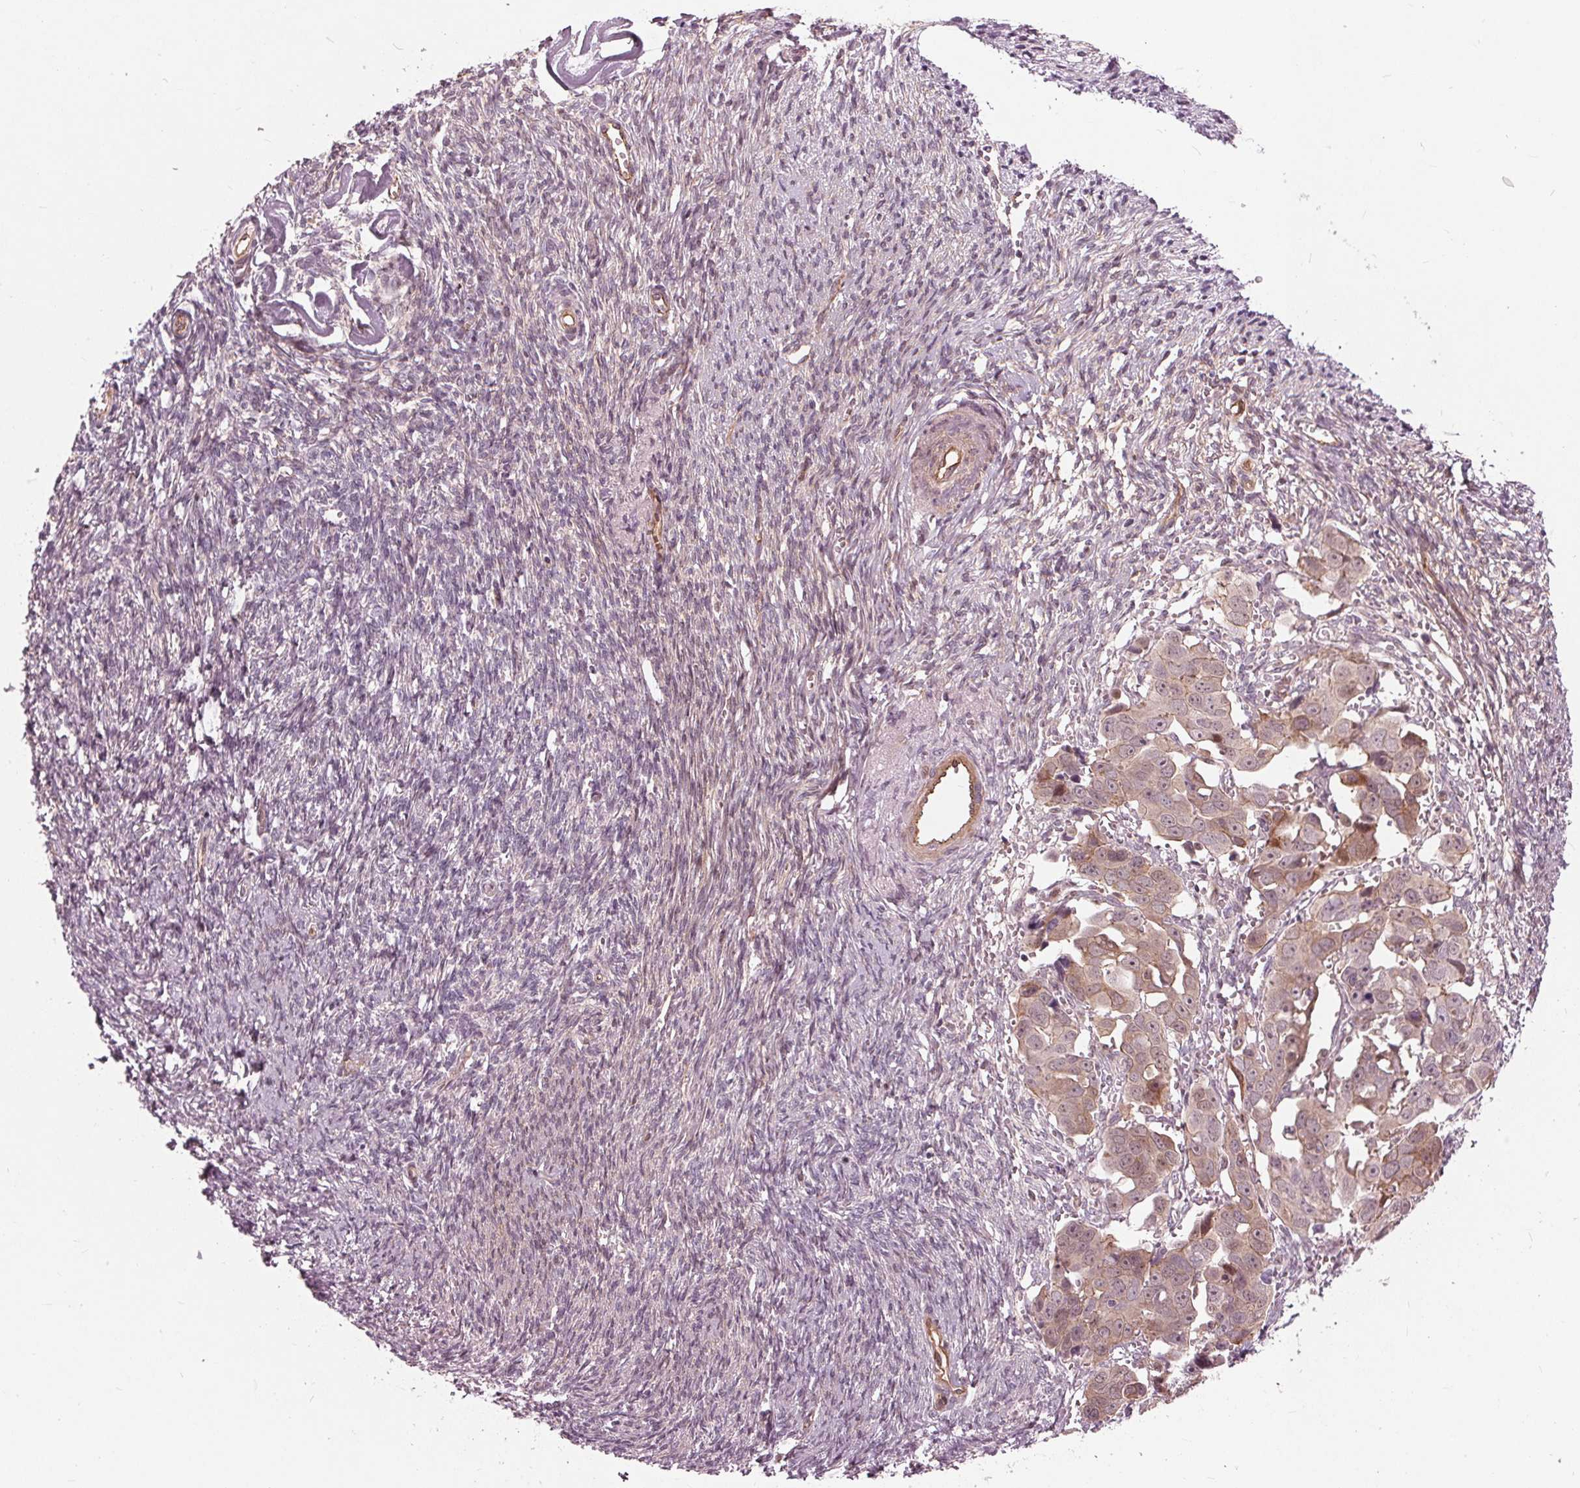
{"staining": {"intensity": "moderate", "quantity": "25%-75%", "location": "cytoplasmic/membranous"}, "tissue": "ovarian cancer", "cell_type": "Tumor cells", "image_type": "cancer", "snomed": [{"axis": "morphology", "description": "Cystadenocarcinoma, serous, NOS"}, {"axis": "topography", "description": "Ovary"}], "caption": "DAB immunohistochemical staining of human ovarian cancer reveals moderate cytoplasmic/membranous protein expression in approximately 25%-75% of tumor cells.", "gene": "TXNIP", "patient": {"sex": "female", "age": 59}}